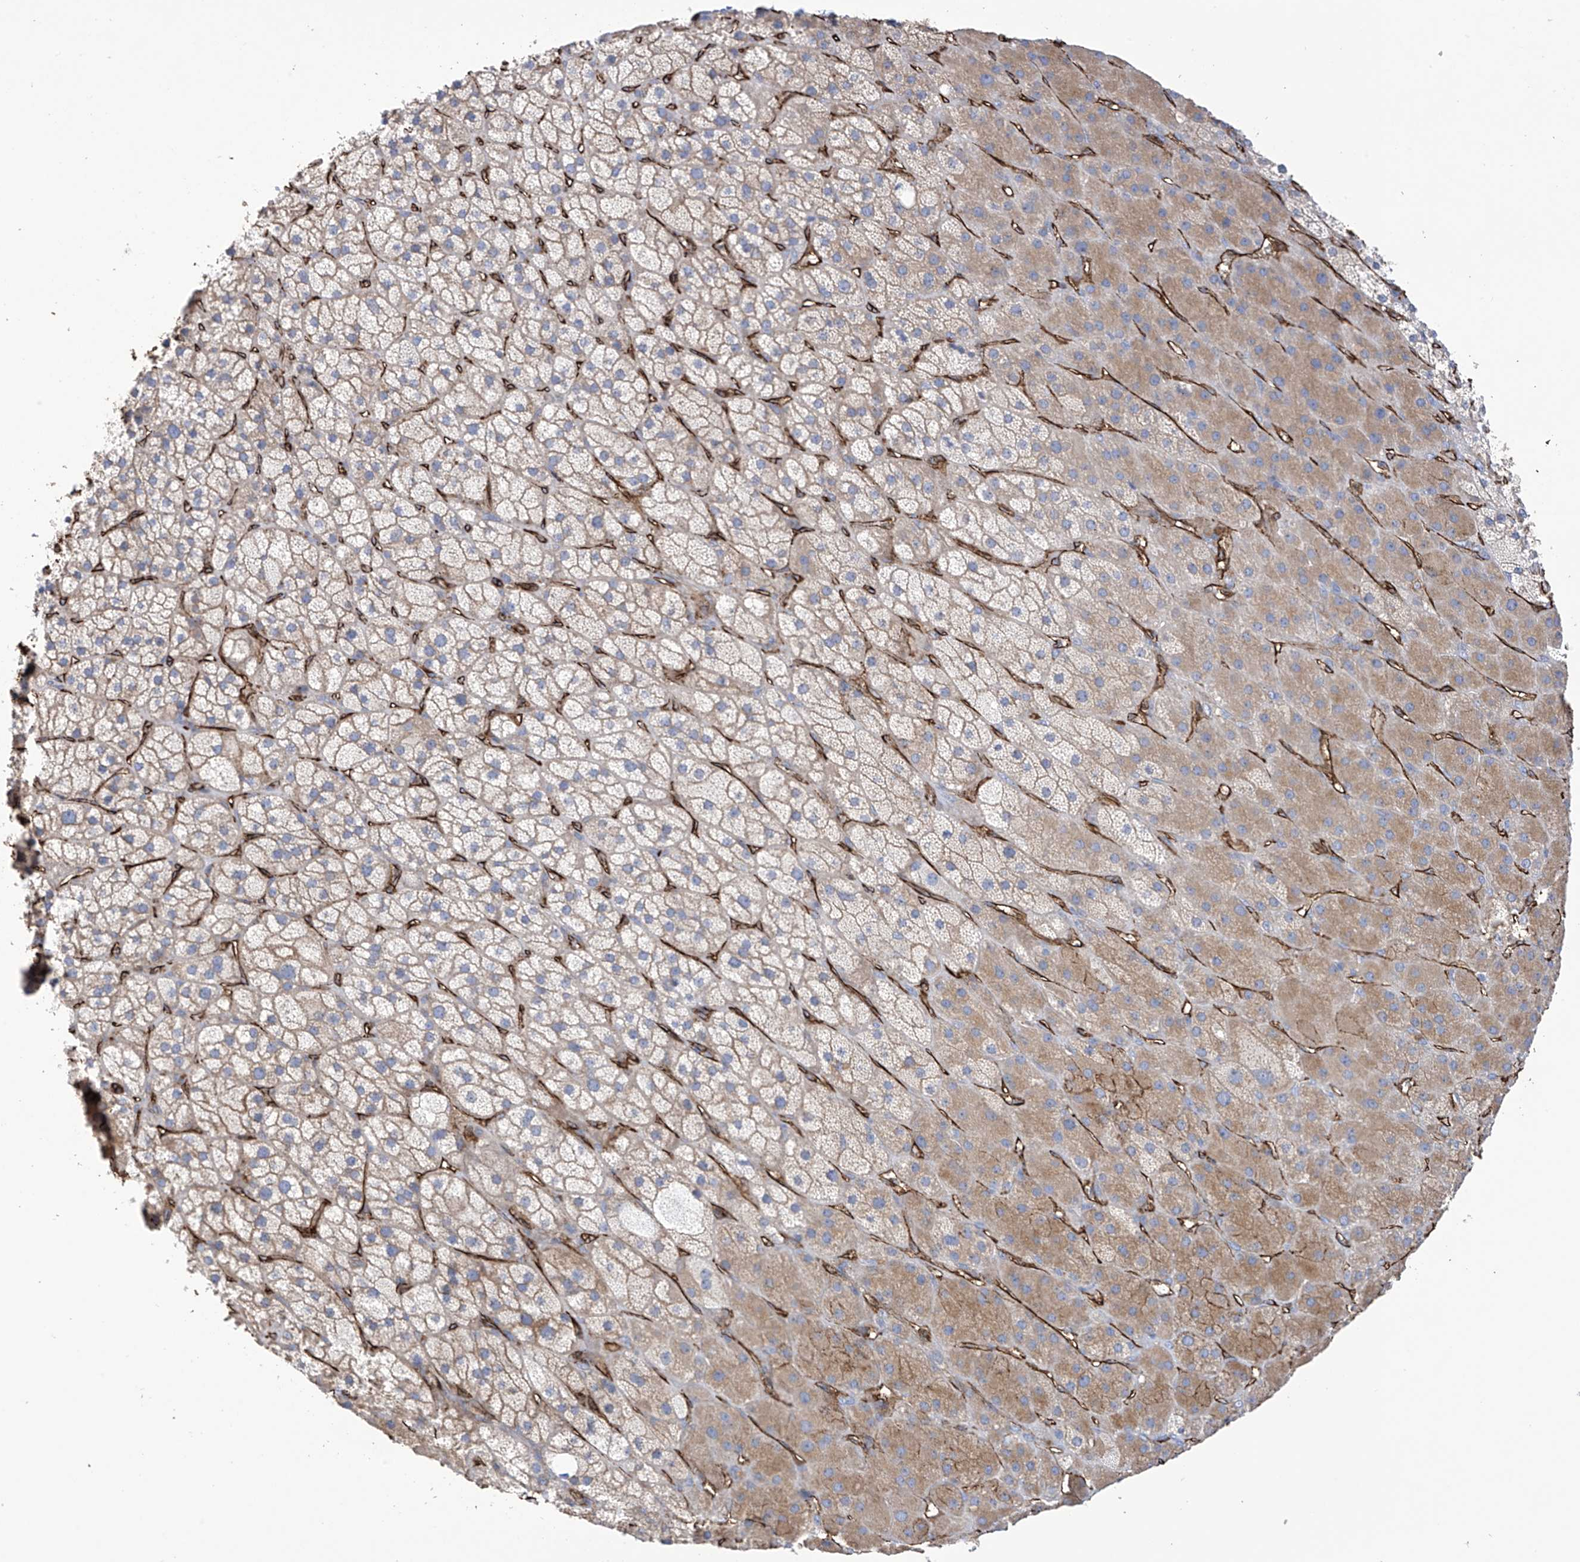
{"staining": {"intensity": "moderate", "quantity": "25%-75%", "location": "cytoplasmic/membranous"}, "tissue": "adrenal gland", "cell_type": "Glandular cells", "image_type": "normal", "snomed": [{"axis": "morphology", "description": "Normal tissue, NOS"}, {"axis": "topography", "description": "Adrenal gland"}], "caption": "IHC photomicrograph of benign adrenal gland: adrenal gland stained using IHC displays medium levels of moderate protein expression localized specifically in the cytoplasmic/membranous of glandular cells, appearing as a cytoplasmic/membranous brown color.", "gene": "UBTD1", "patient": {"sex": "male", "age": 61}}